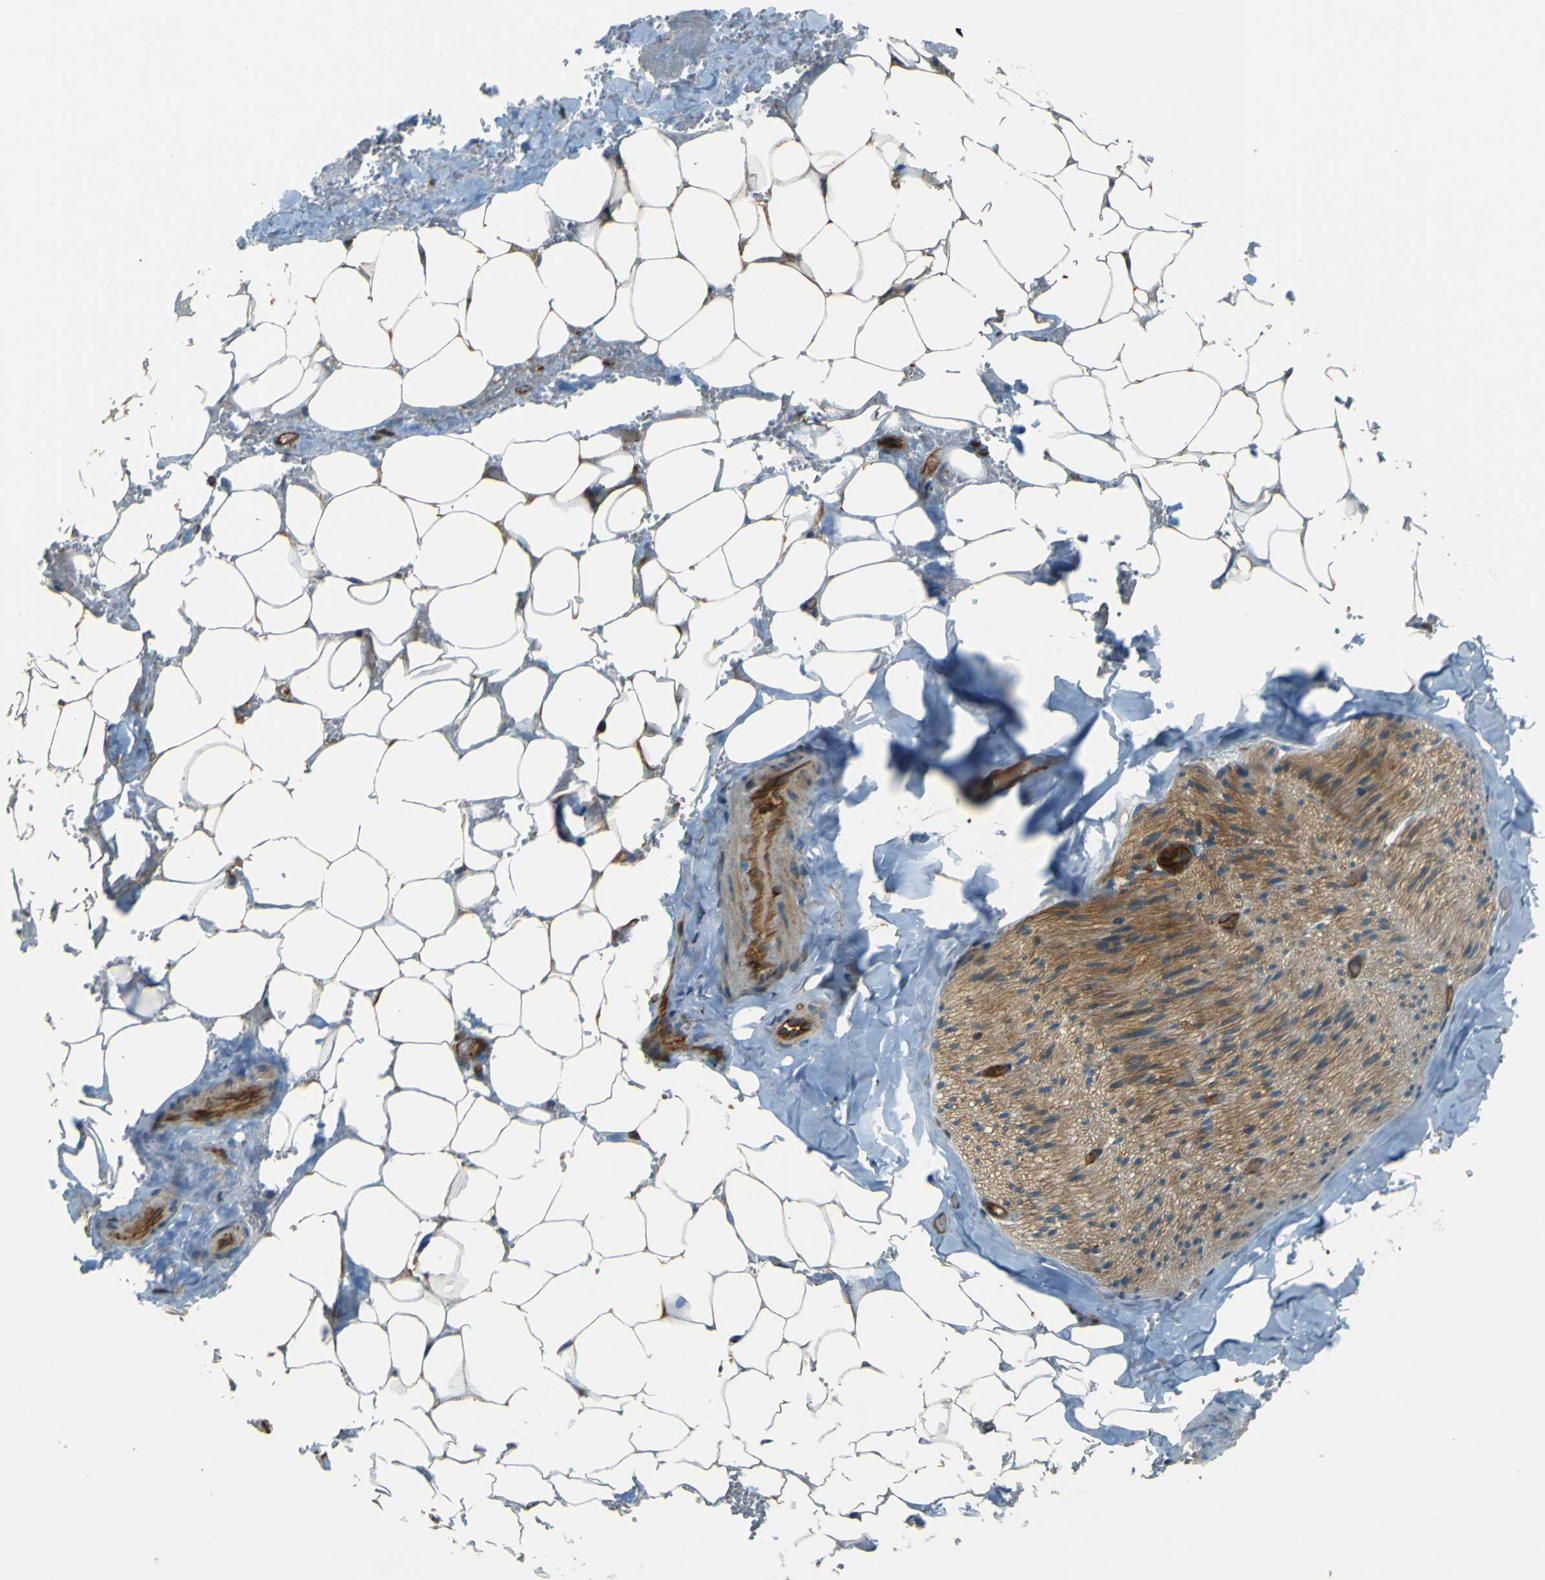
{"staining": {"intensity": "moderate", "quantity": "25%-75%", "location": "cytoplasmic/membranous"}, "tissue": "adipose tissue", "cell_type": "Adipocytes", "image_type": "normal", "snomed": [{"axis": "morphology", "description": "Normal tissue, NOS"}, {"axis": "topography", "description": "Peripheral nerve tissue"}], "caption": "A high-resolution photomicrograph shows immunohistochemistry (IHC) staining of normal adipose tissue, which reveals moderate cytoplasmic/membranous expression in about 25%-75% of adipocytes.", "gene": "DNAJC5", "patient": {"sex": "male", "age": 70}}